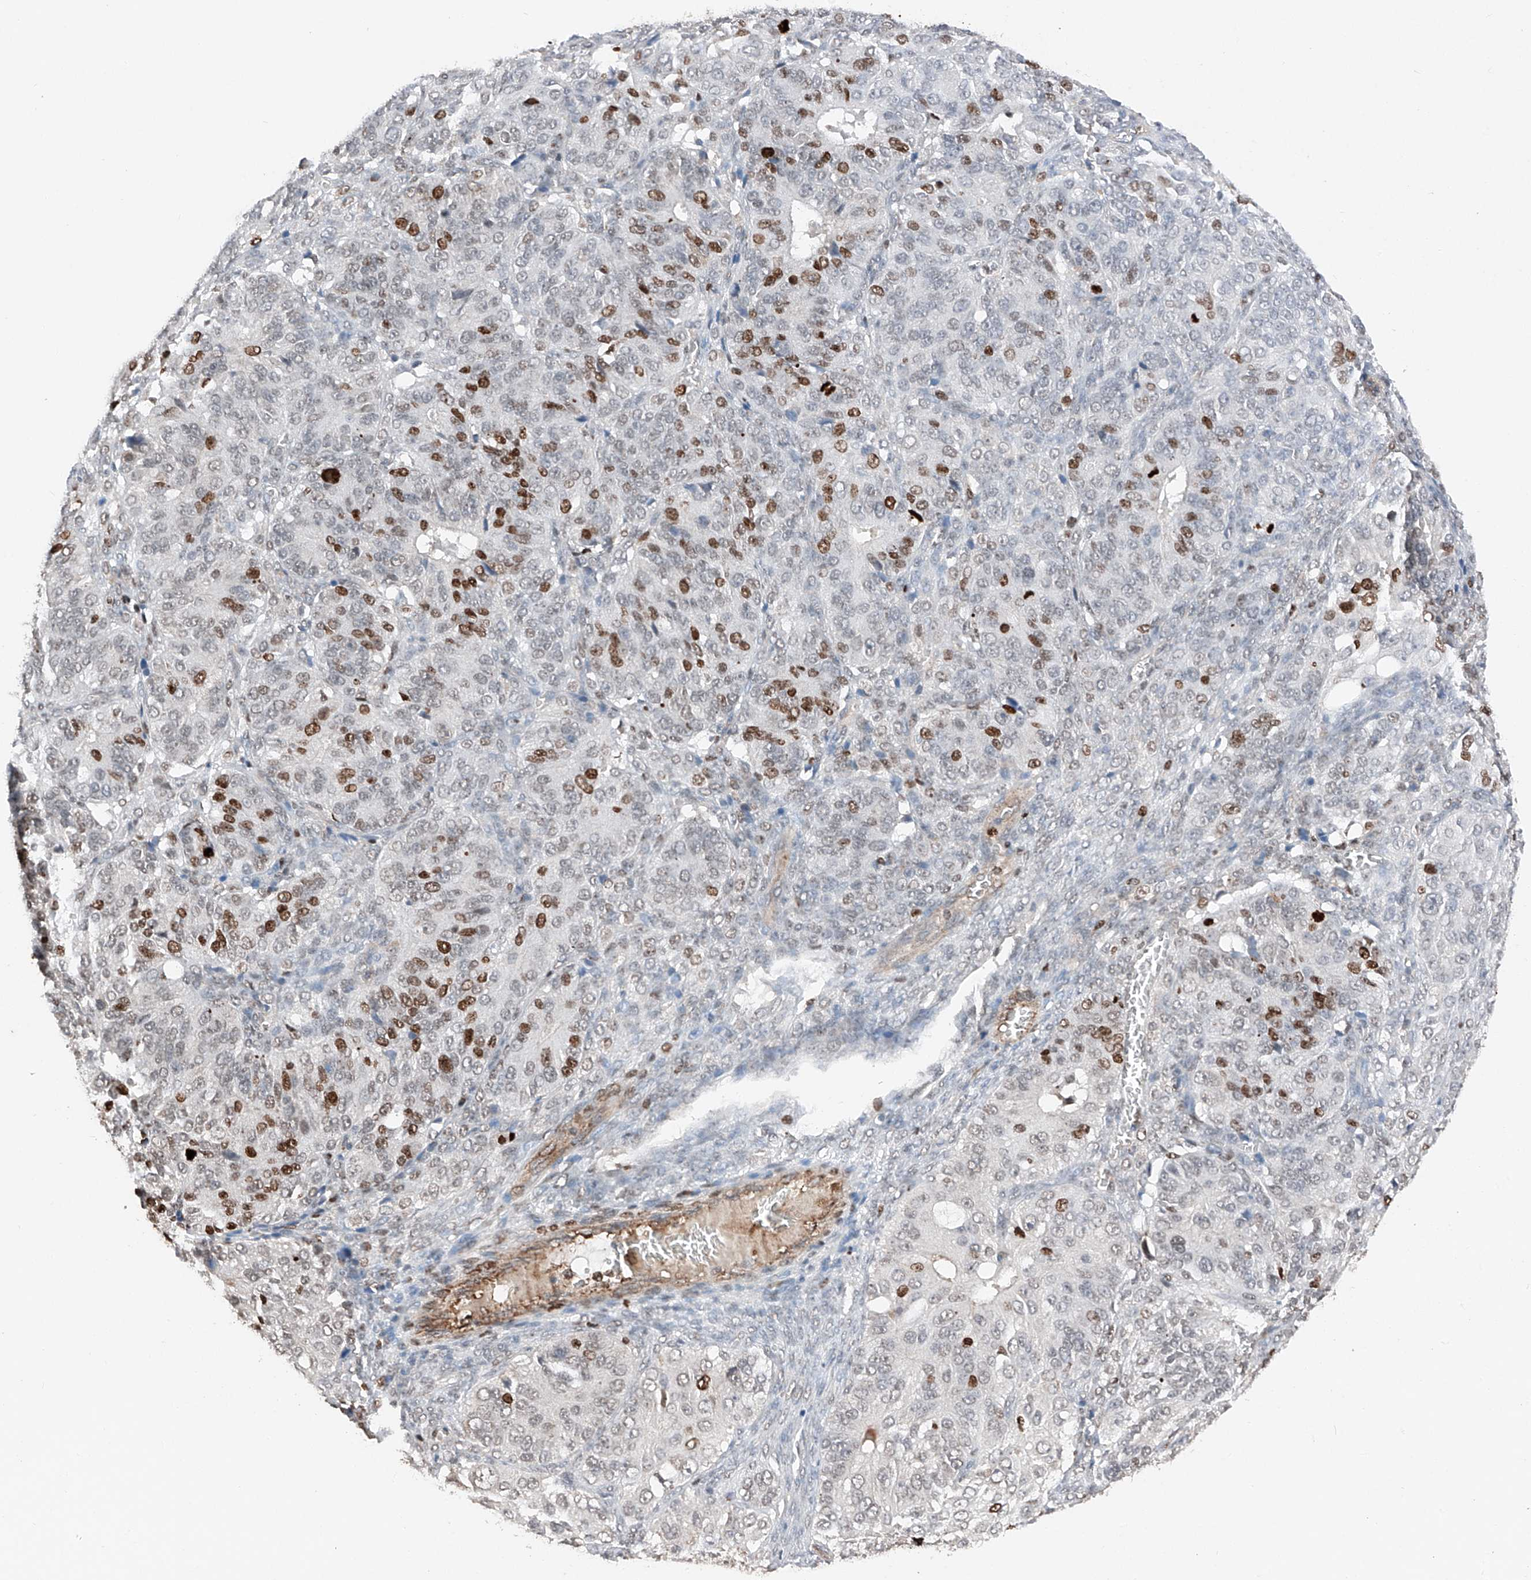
{"staining": {"intensity": "moderate", "quantity": "<25%", "location": "nuclear"}, "tissue": "ovarian cancer", "cell_type": "Tumor cells", "image_type": "cancer", "snomed": [{"axis": "morphology", "description": "Carcinoma, endometroid"}, {"axis": "topography", "description": "Ovary"}], "caption": "Ovarian endometroid carcinoma was stained to show a protein in brown. There is low levels of moderate nuclear positivity in about <25% of tumor cells.", "gene": "TBX4", "patient": {"sex": "female", "age": 51}}